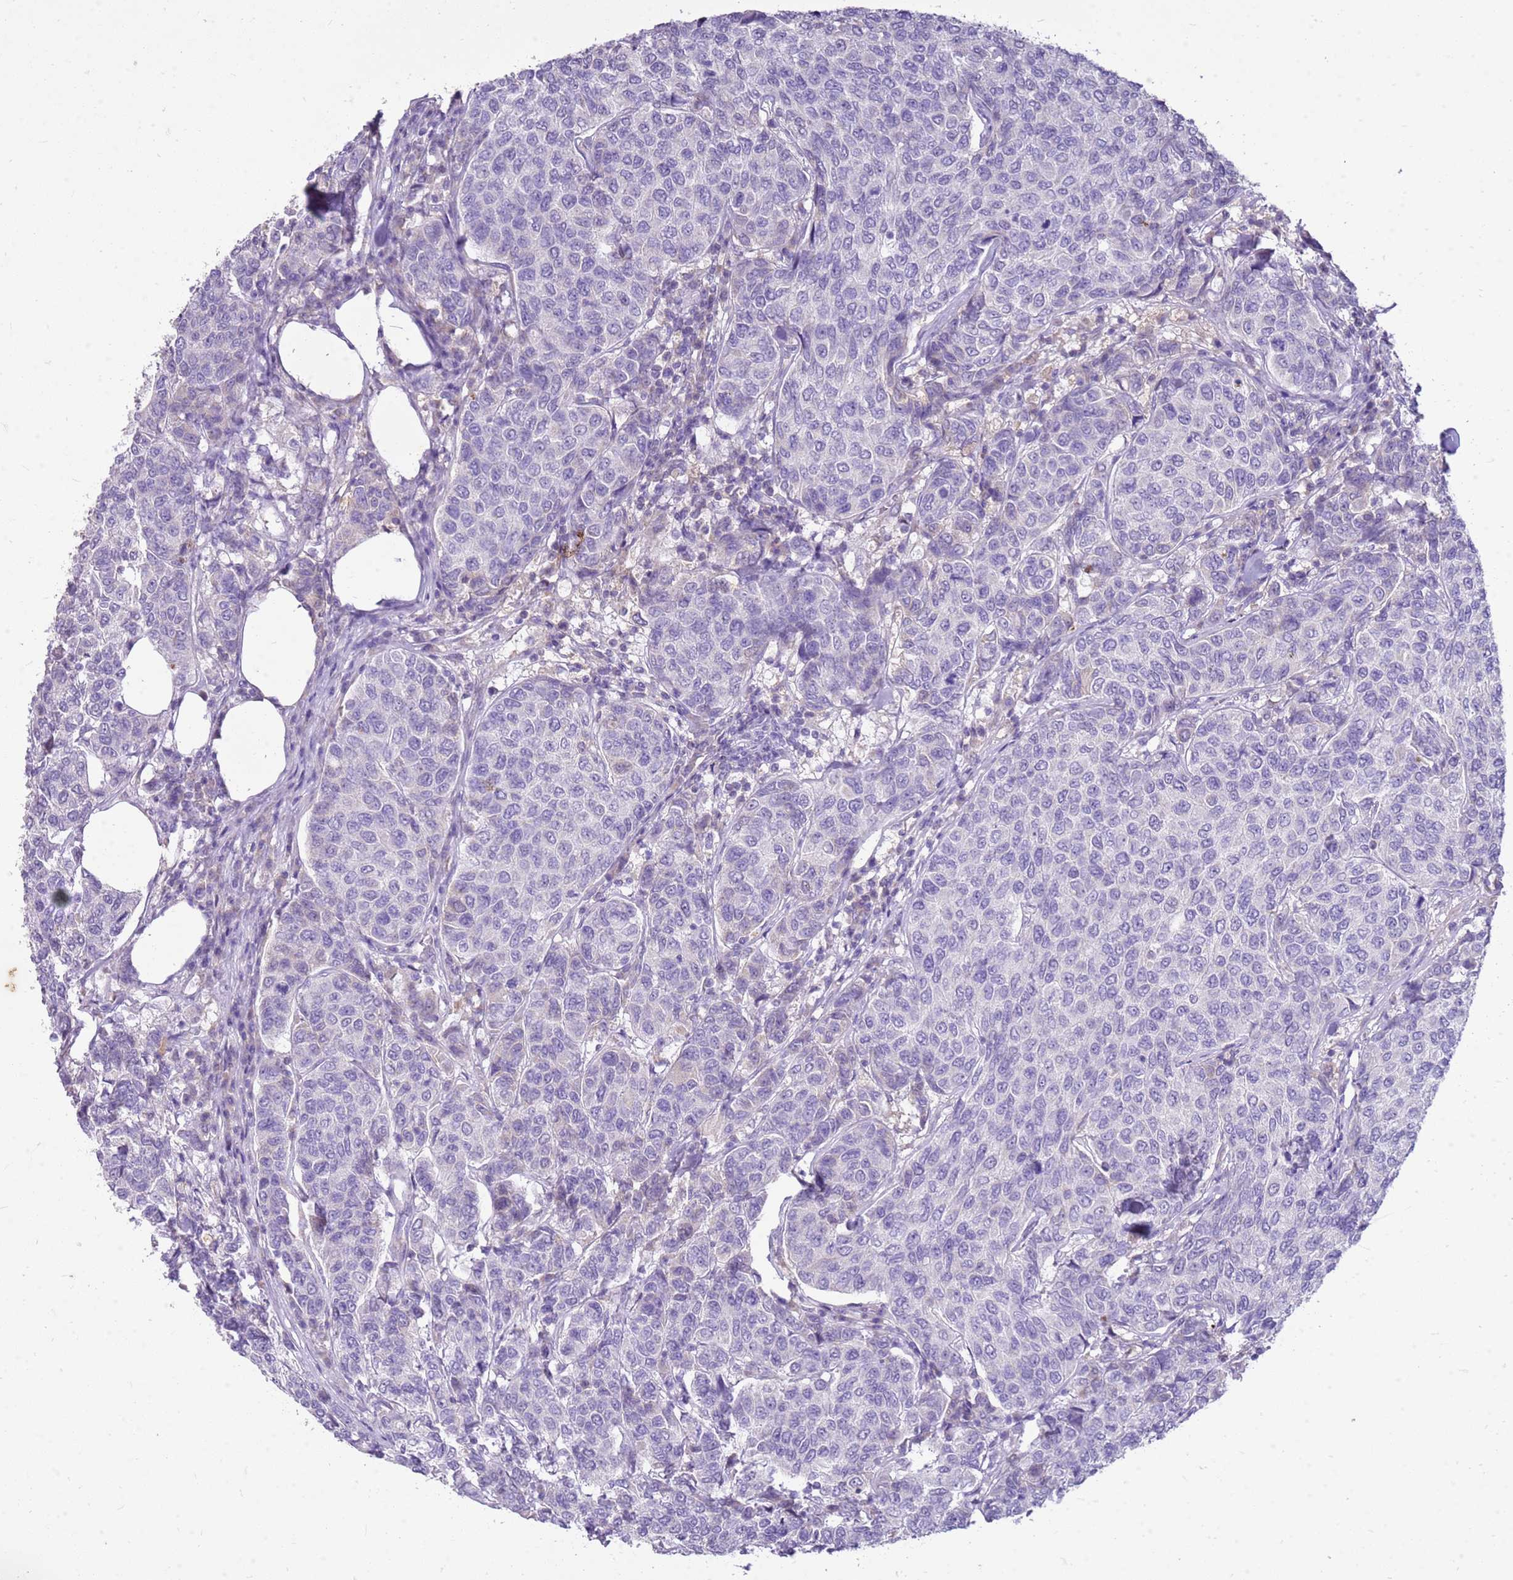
{"staining": {"intensity": "negative", "quantity": "none", "location": "none"}, "tissue": "breast cancer", "cell_type": "Tumor cells", "image_type": "cancer", "snomed": [{"axis": "morphology", "description": "Duct carcinoma"}, {"axis": "topography", "description": "Breast"}], "caption": "High magnification brightfield microscopy of breast cancer stained with DAB (brown) and counterstained with hematoxylin (blue): tumor cells show no significant staining.", "gene": "FABP2", "patient": {"sex": "female", "age": 55}}